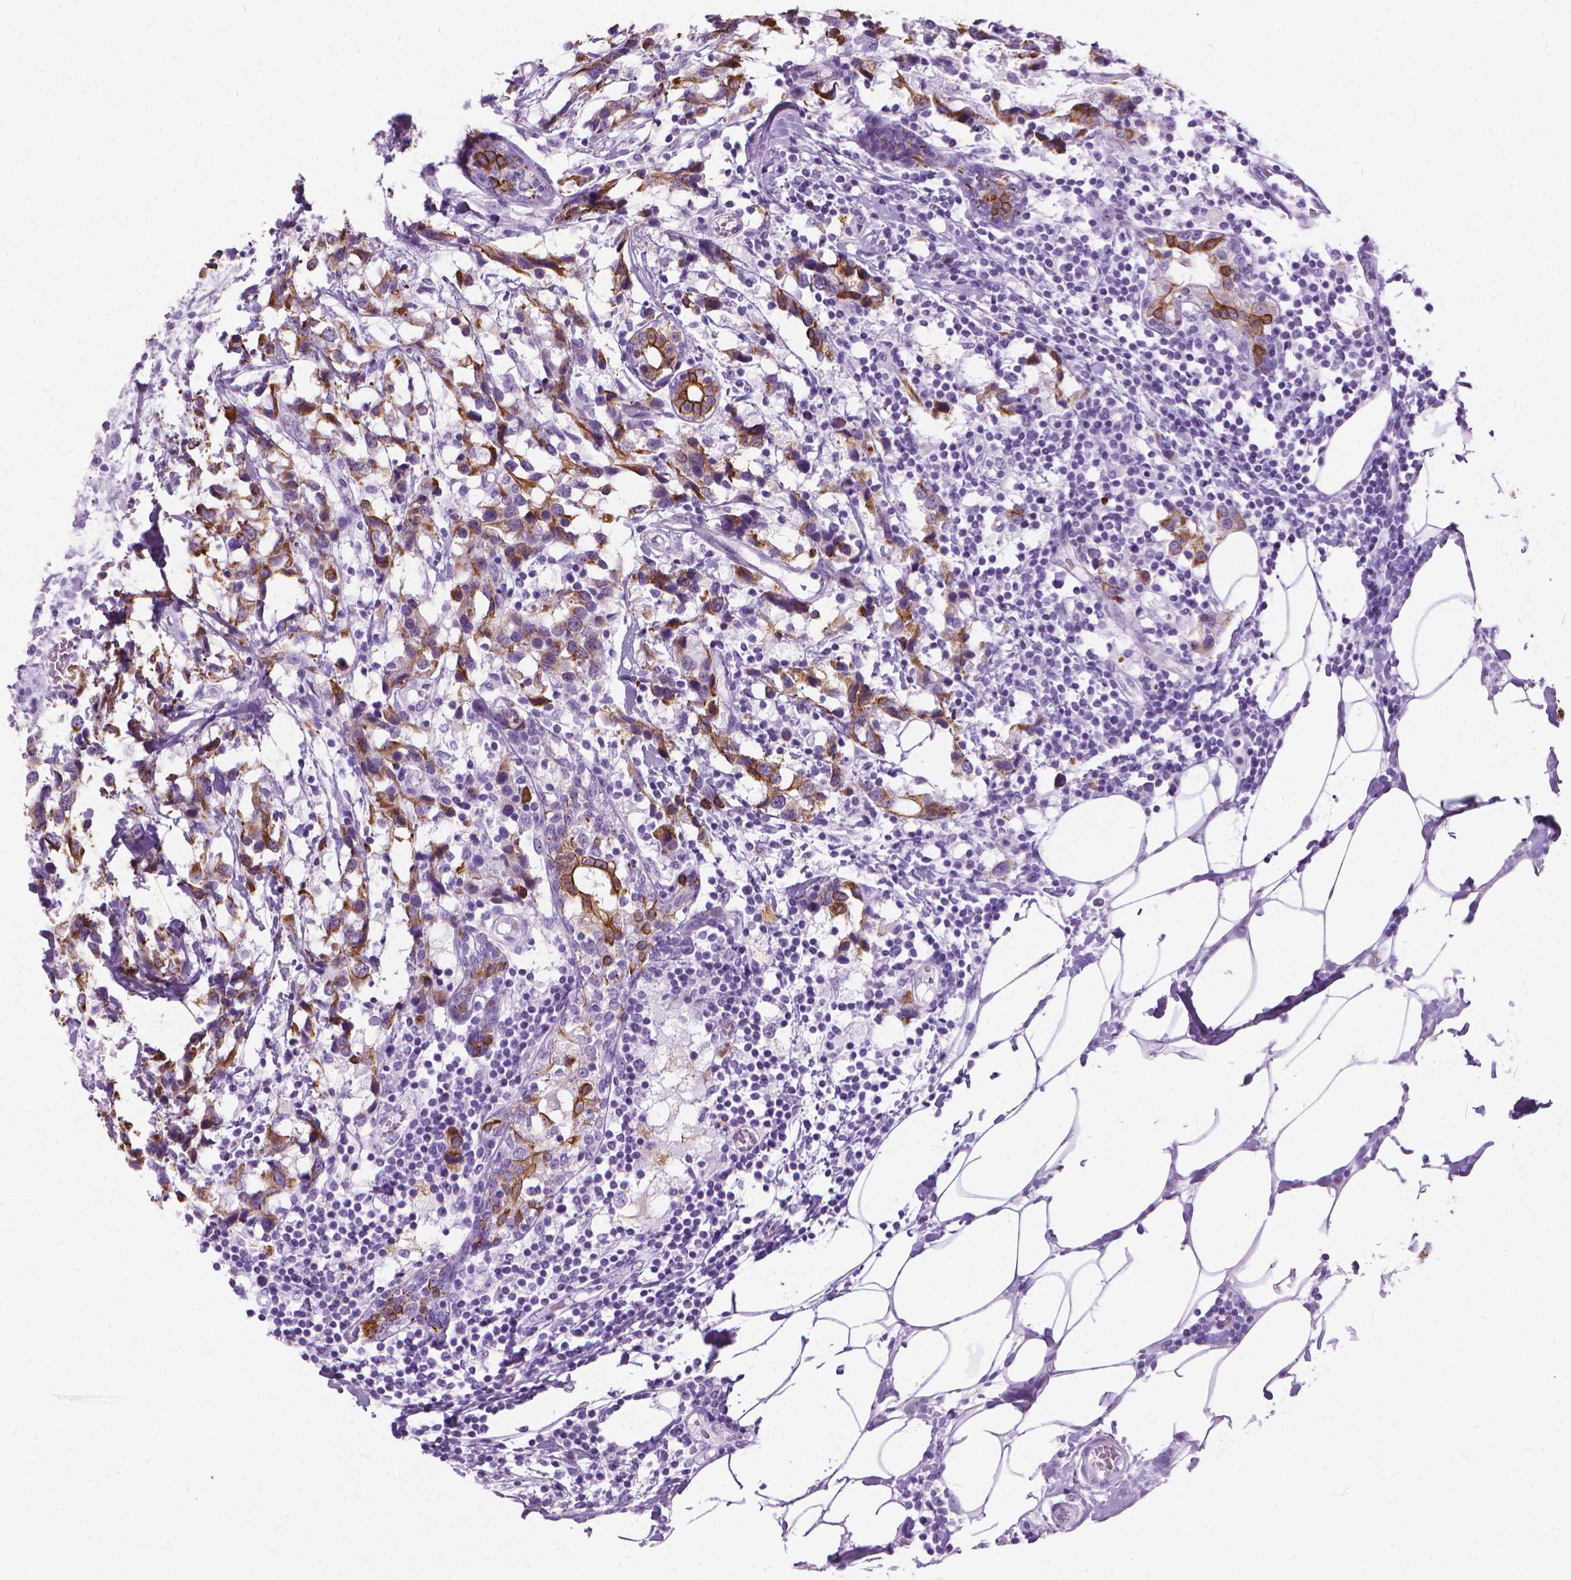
{"staining": {"intensity": "strong", "quantity": "25%-75%", "location": "cytoplasmic/membranous"}, "tissue": "breast cancer", "cell_type": "Tumor cells", "image_type": "cancer", "snomed": [{"axis": "morphology", "description": "Lobular carcinoma"}, {"axis": "topography", "description": "Breast"}], "caption": "IHC (DAB) staining of human breast lobular carcinoma exhibits strong cytoplasmic/membranous protein expression in approximately 25%-75% of tumor cells. The staining was performed using DAB (3,3'-diaminobenzidine) to visualize the protein expression in brown, while the nuclei were stained in blue with hematoxylin (Magnification: 20x).", "gene": "HTR2B", "patient": {"sex": "female", "age": 59}}